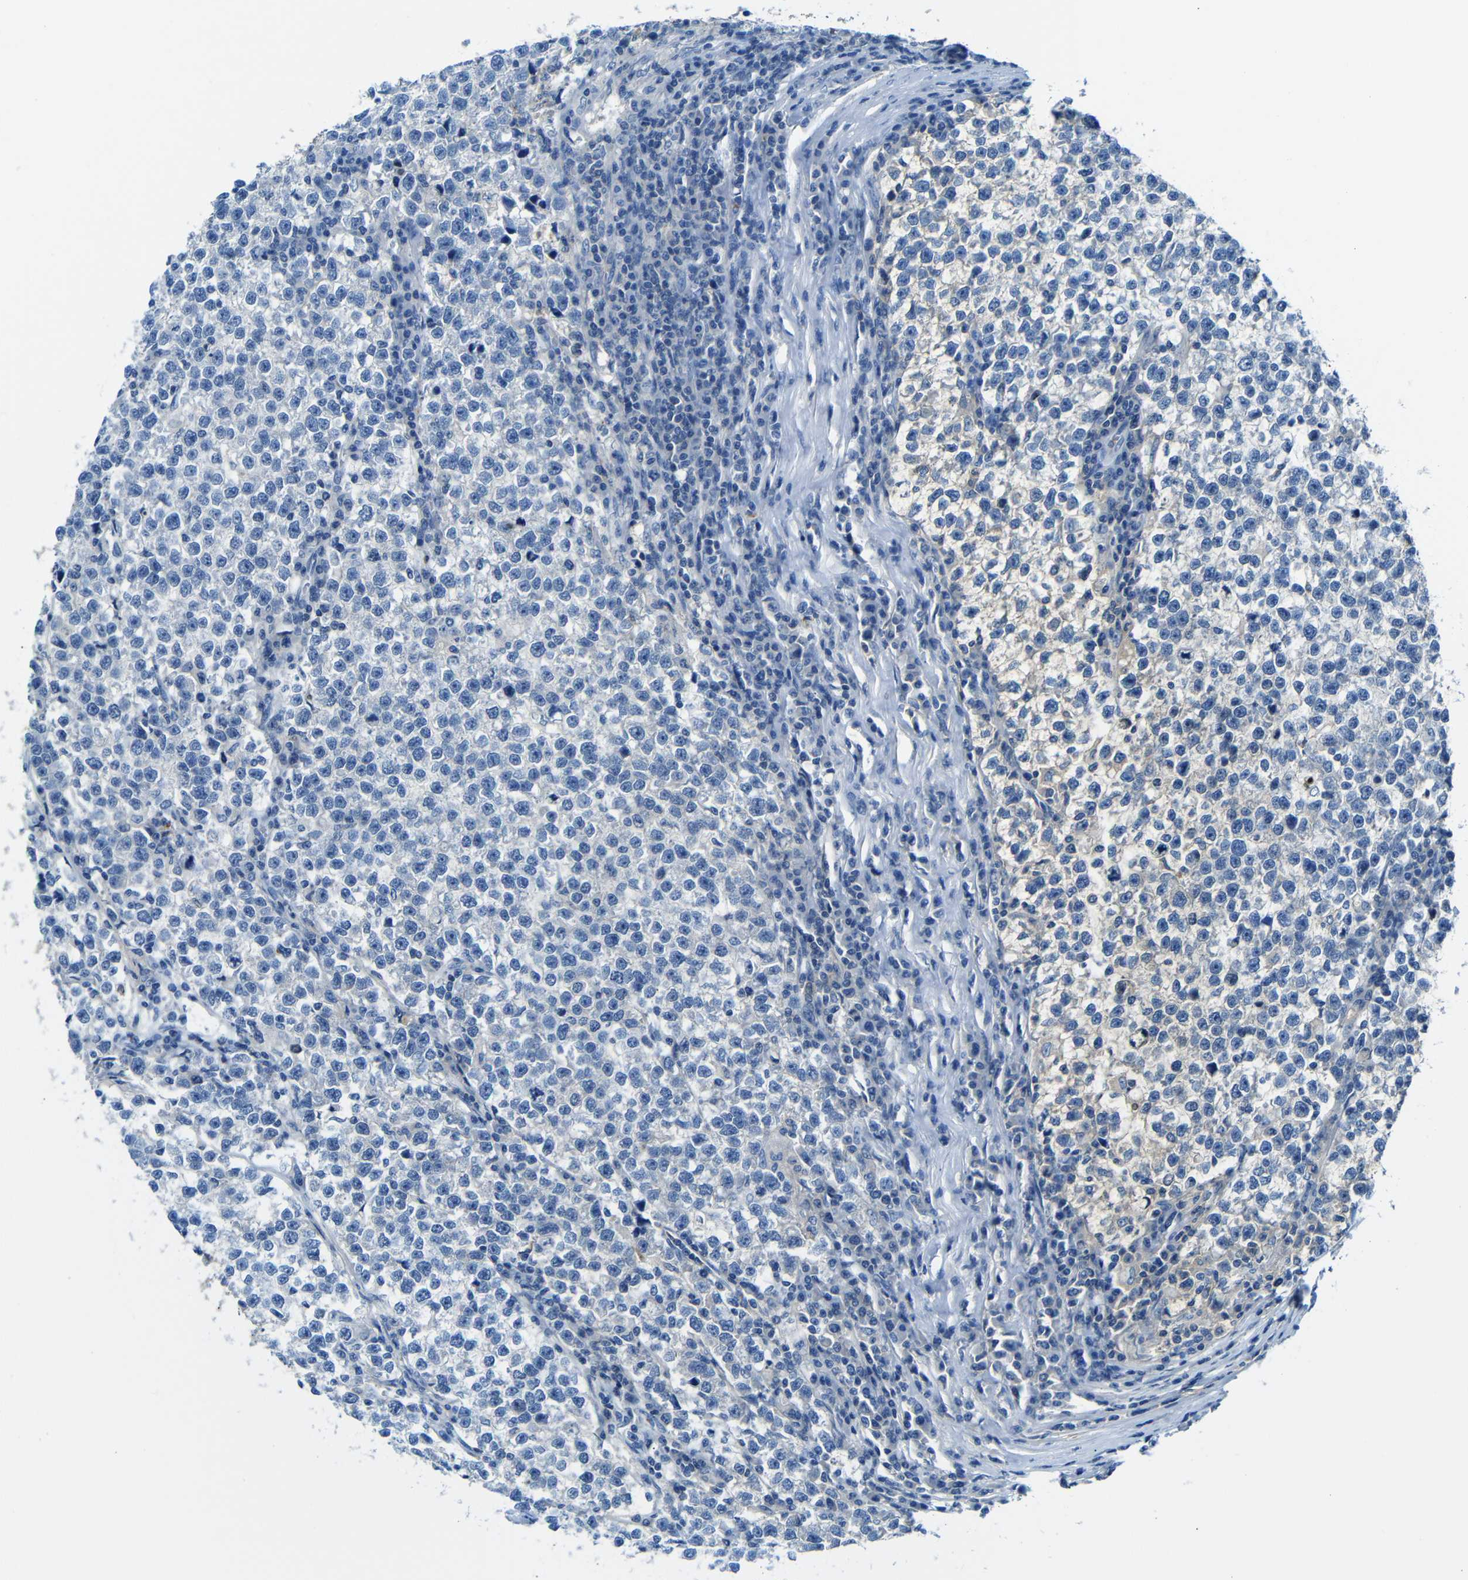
{"staining": {"intensity": "negative", "quantity": "none", "location": "none"}, "tissue": "testis cancer", "cell_type": "Tumor cells", "image_type": "cancer", "snomed": [{"axis": "morphology", "description": "Normal tissue, NOS"}, {"axis": "morphology", "description": "Seminoma, NOS"}, {"axis": "topography", "description": "Testis"}], "caption": "Testis seminoma stained for a protein using IHC demonstrates no expression tumor cells.", "gene": "SERPINA1", "patient": {"sex": "male", "age": 43}}